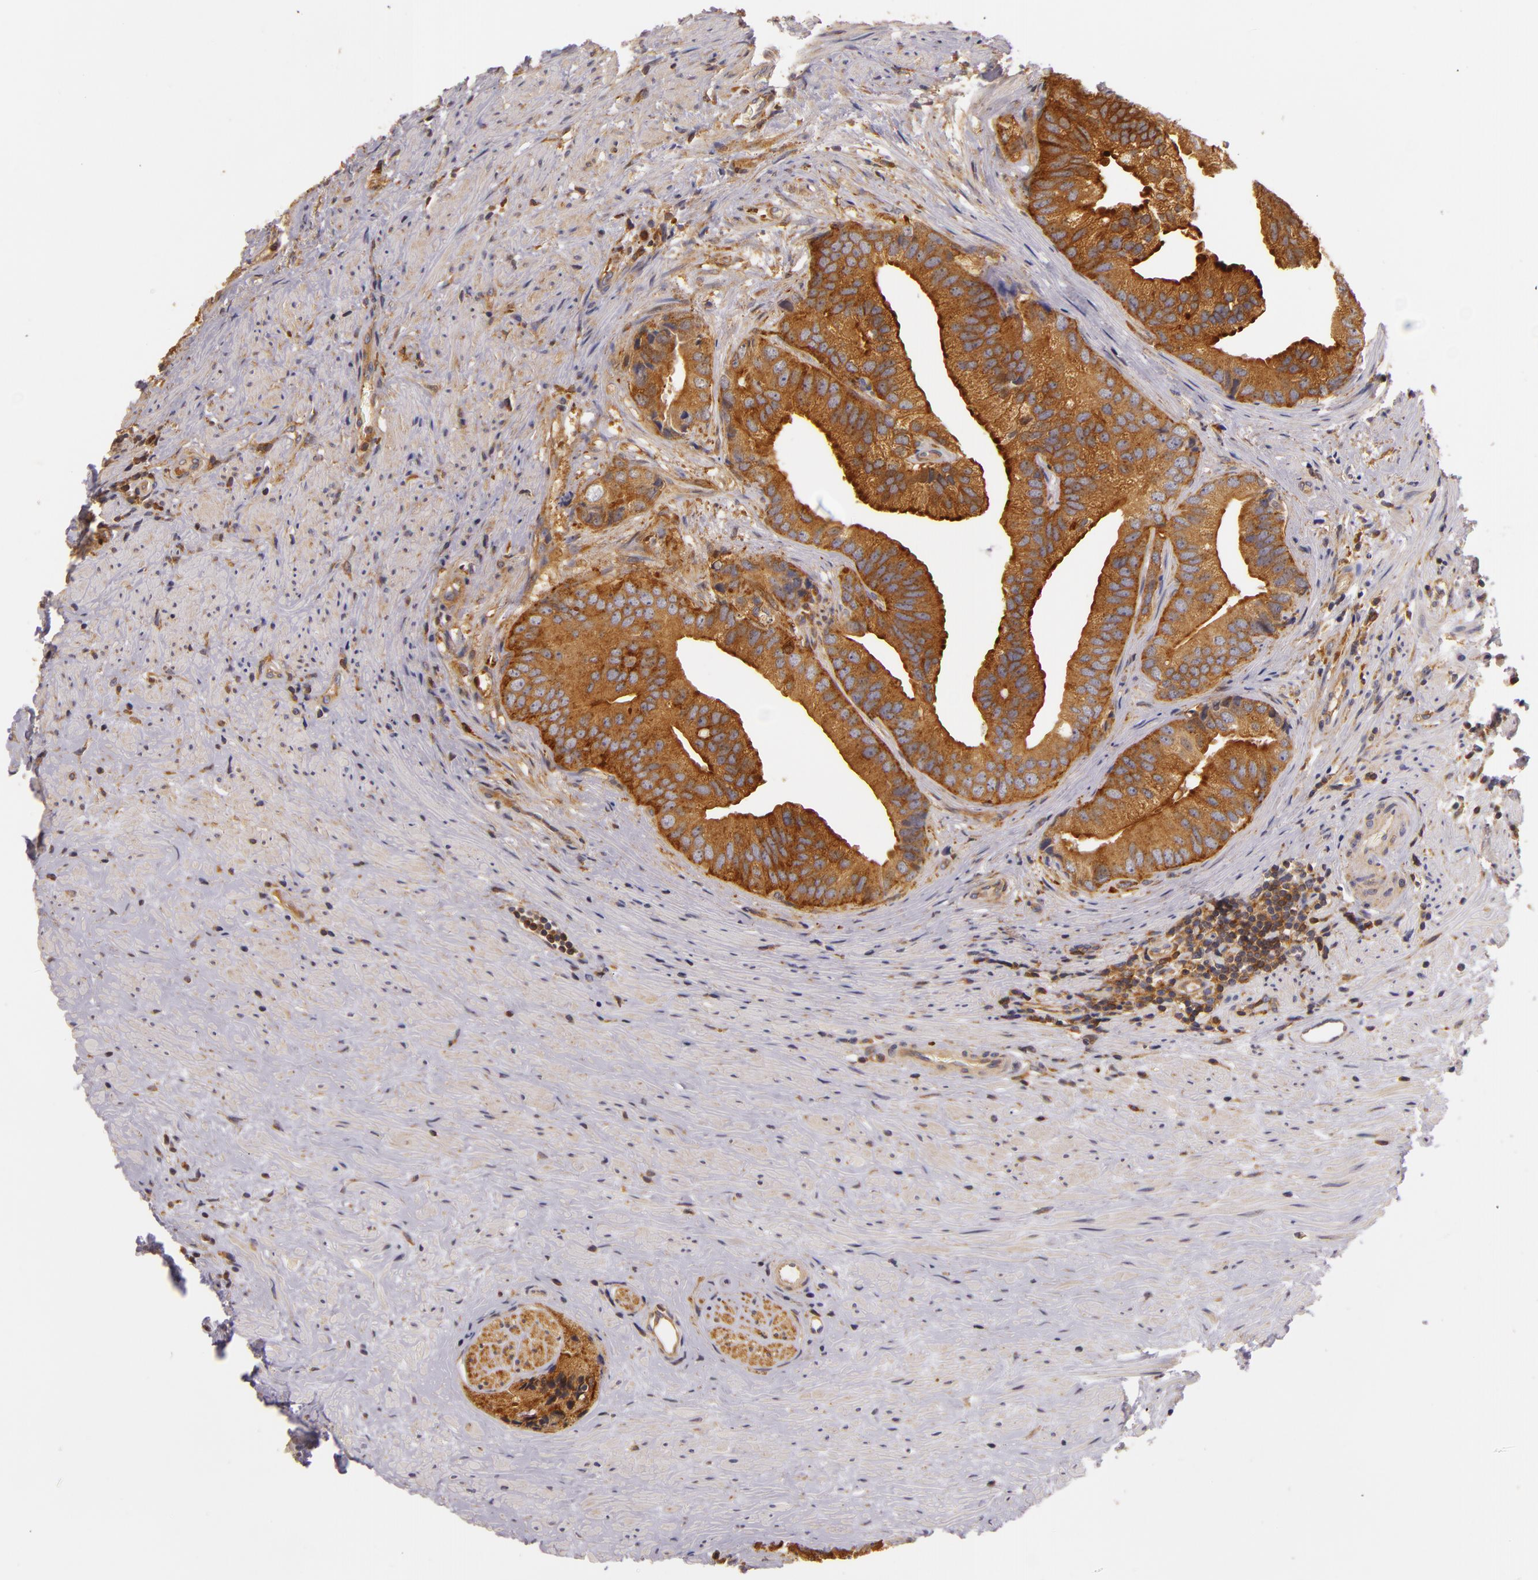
{"staining": {"intensity": "strong", "quantity": ">75%", "location": "cytoplasmic/membranous"}, "tissue": "prostate cancer", "cell_type": "Tumor cells", "image_type": "cancer", "snomed": [{"axis": "morphology", "description": "Adenocarcinoma, Low grade"}, {"axis": "topography", "description": "Prostate"}], "caption": "A brown stain shows strong cytoplasmic/membranous expression of a protein in adenocarcinoma (low-grade) (prostate) tumor cells.", "gene": "TOM1", "patient": {"sex": "male", "age": 71}}